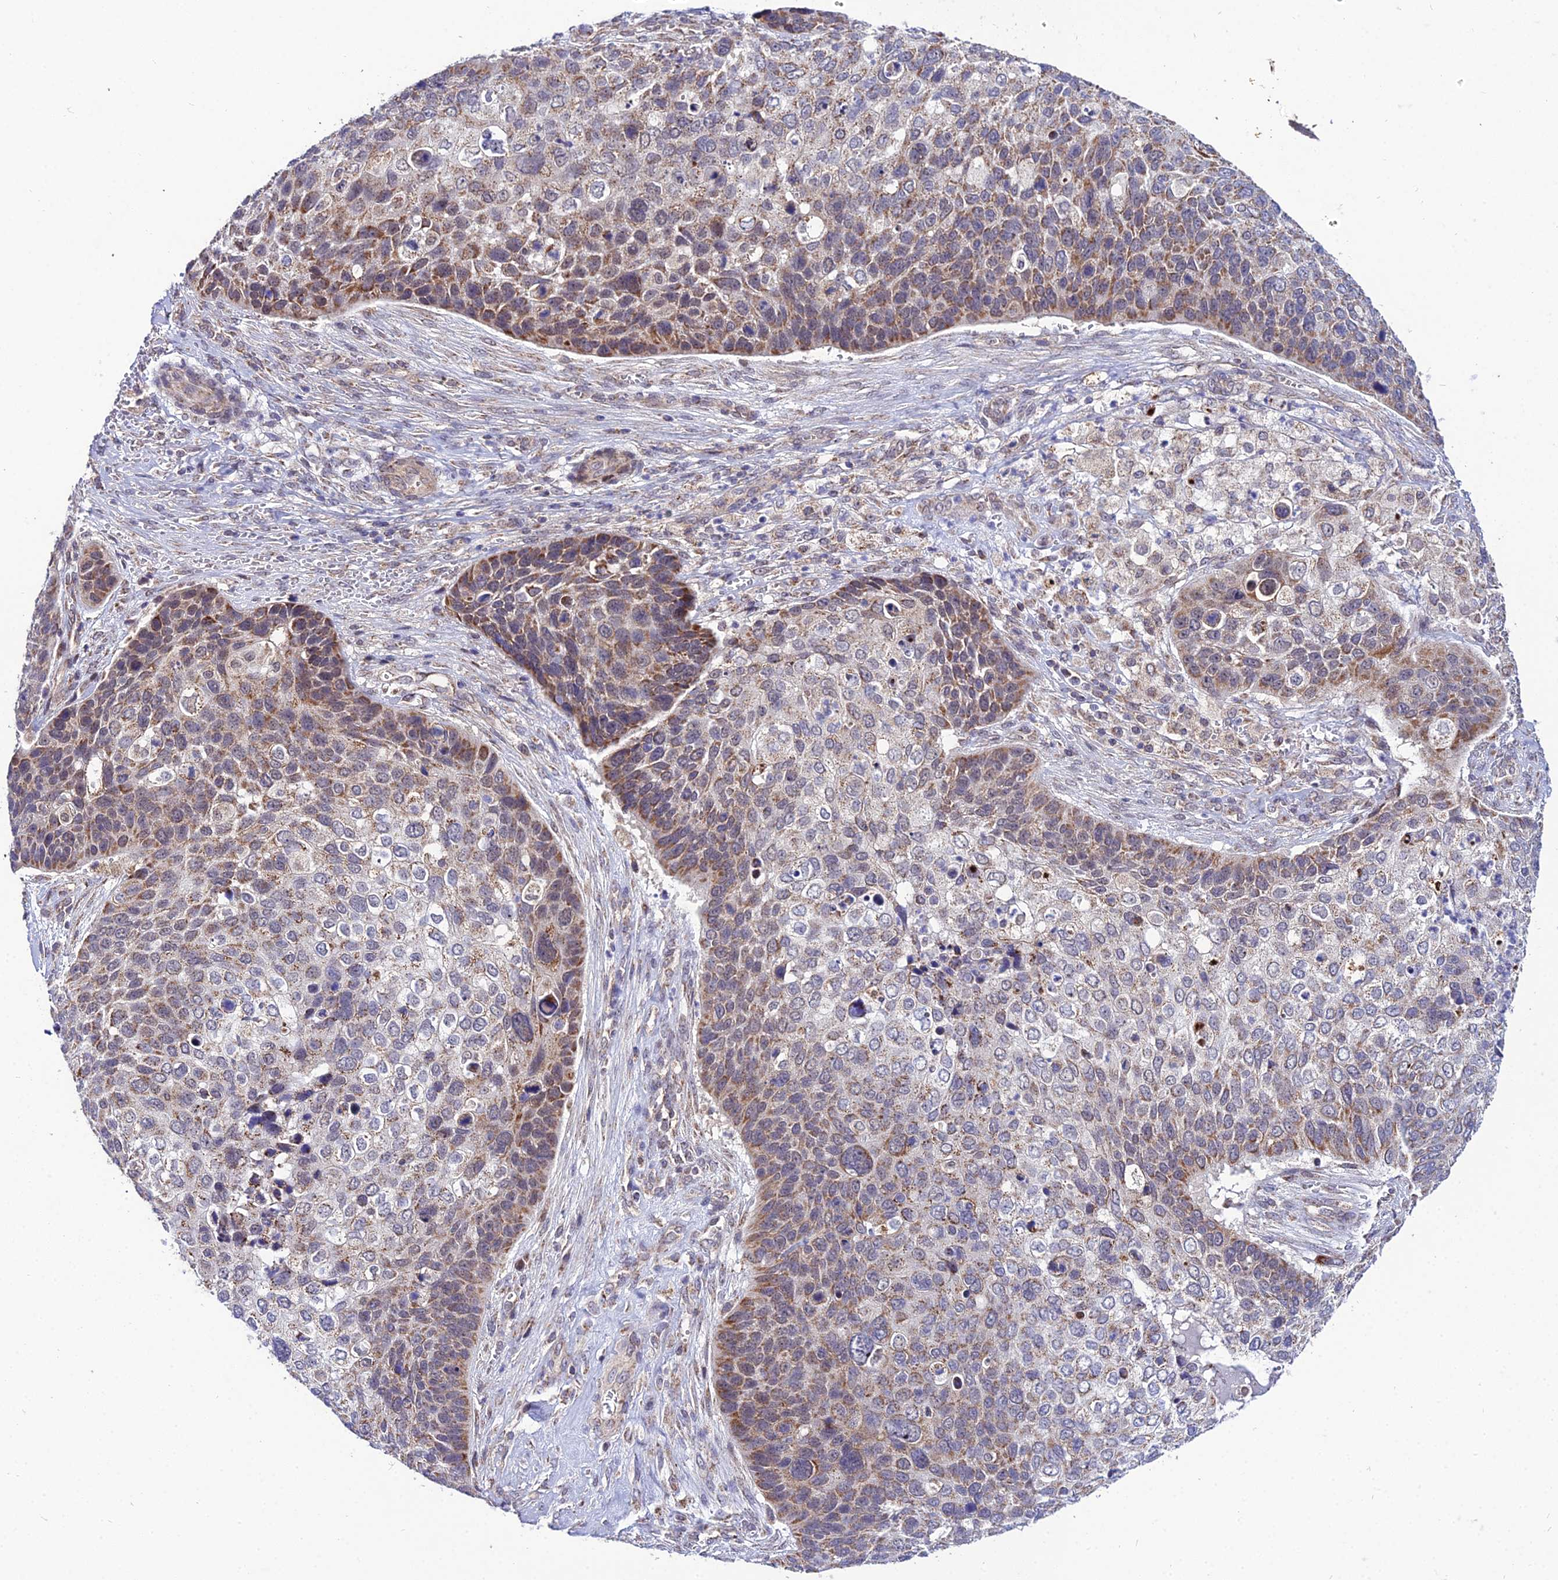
{"staining": {"intensity": "moderate", "quantity": "25%-75%", "location": "cytoplasmic/membranous"}, "tissue": "skin cancer", "cell_type": "Tumor cells", "image_type": "cancer", "snomed": [{"axis": "morphology", "description": "Basal cell carcinoma"}, {"axis": "topography", "description": "Skin"}], "caption": "This is an image of IHC staining of skin cancer, which shows moderate positivity in the cytoplasmic/membranous of tumor cells.", "gene": "PSMD2", "patient": {"sex": "female", "age": 74}}